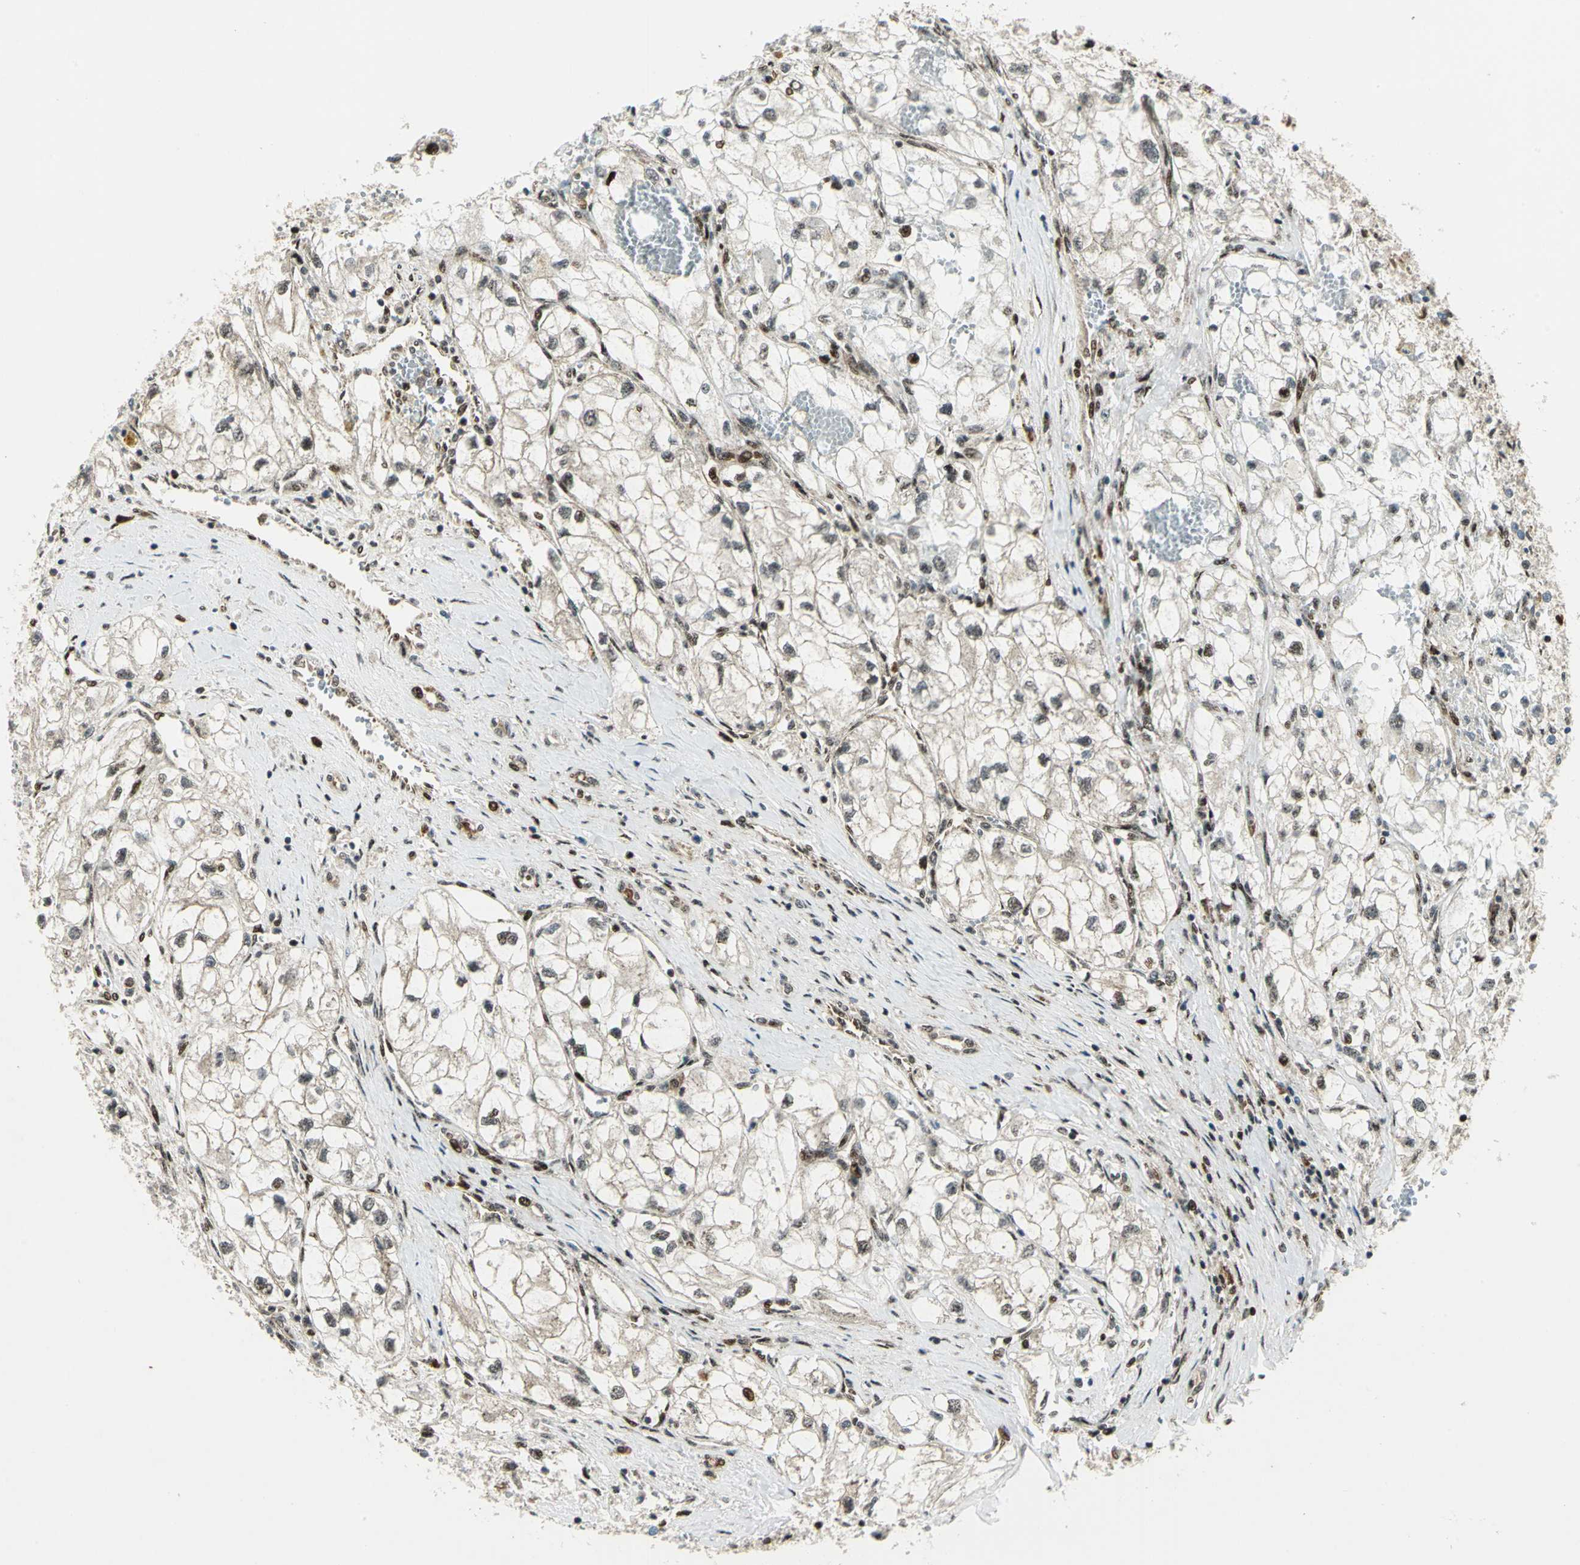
{"staining": {"intensity": "moderate", "quantity": ">75%", "location": "cytoplasmic/membranous,nuclear"}, "tissue": "renal cancer", "cell_type": "Tumor cells", "image_type": "cancer", "snomed": [{"axis": "morphology", "description": "Adenocarcinoma, NOS"}, {"axis": "topography", "description": "Kidney"}], "caption": "A brown stain shows moderate cytoplasmic/membranous and nuclear expression of a protein in human adenocarcinoma (renal) tumor cells. (Brightfield microscopy of DAB IHC at high magnification).", "gene": "COPS5", "patient": {"sex": "female", "age": 70}}